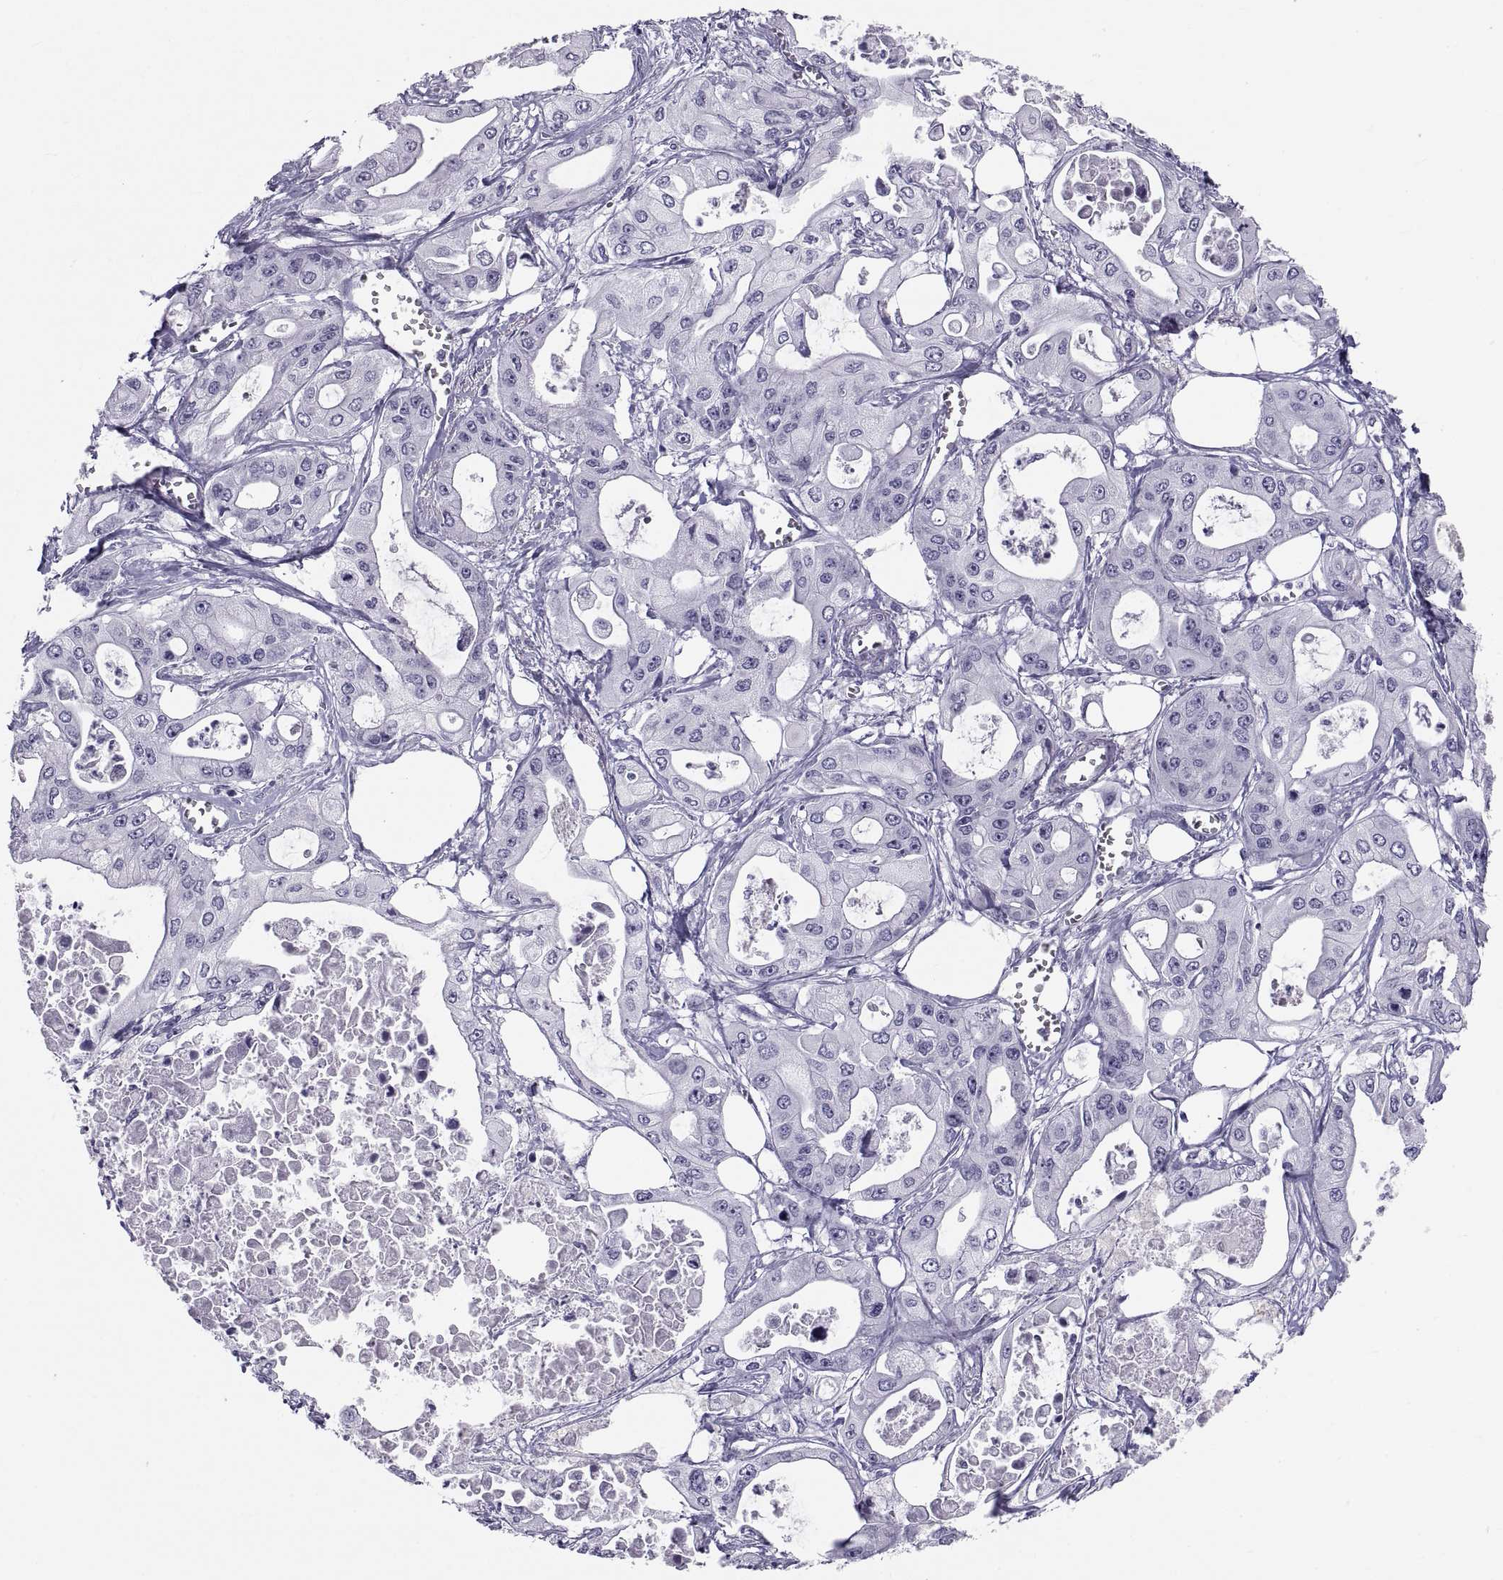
{"staining": {"intensity": "negative", "quantity": "none", "location": "none"}, "tissue": "pancreatic cancer", "cell_type": "Tumor cells", "image_type": "cancer", "snomed": [{"axis": "morphology", "description": "Adenocarcinoma, NOS"}, {"axis": "topography", "description": "Pancreas"}], "caption": "There is no significant expression in tumor cells of pancreatic adenocarcinoma.", "gene": "DEFB129", "patient": {"sex": "male", "age": 70}}